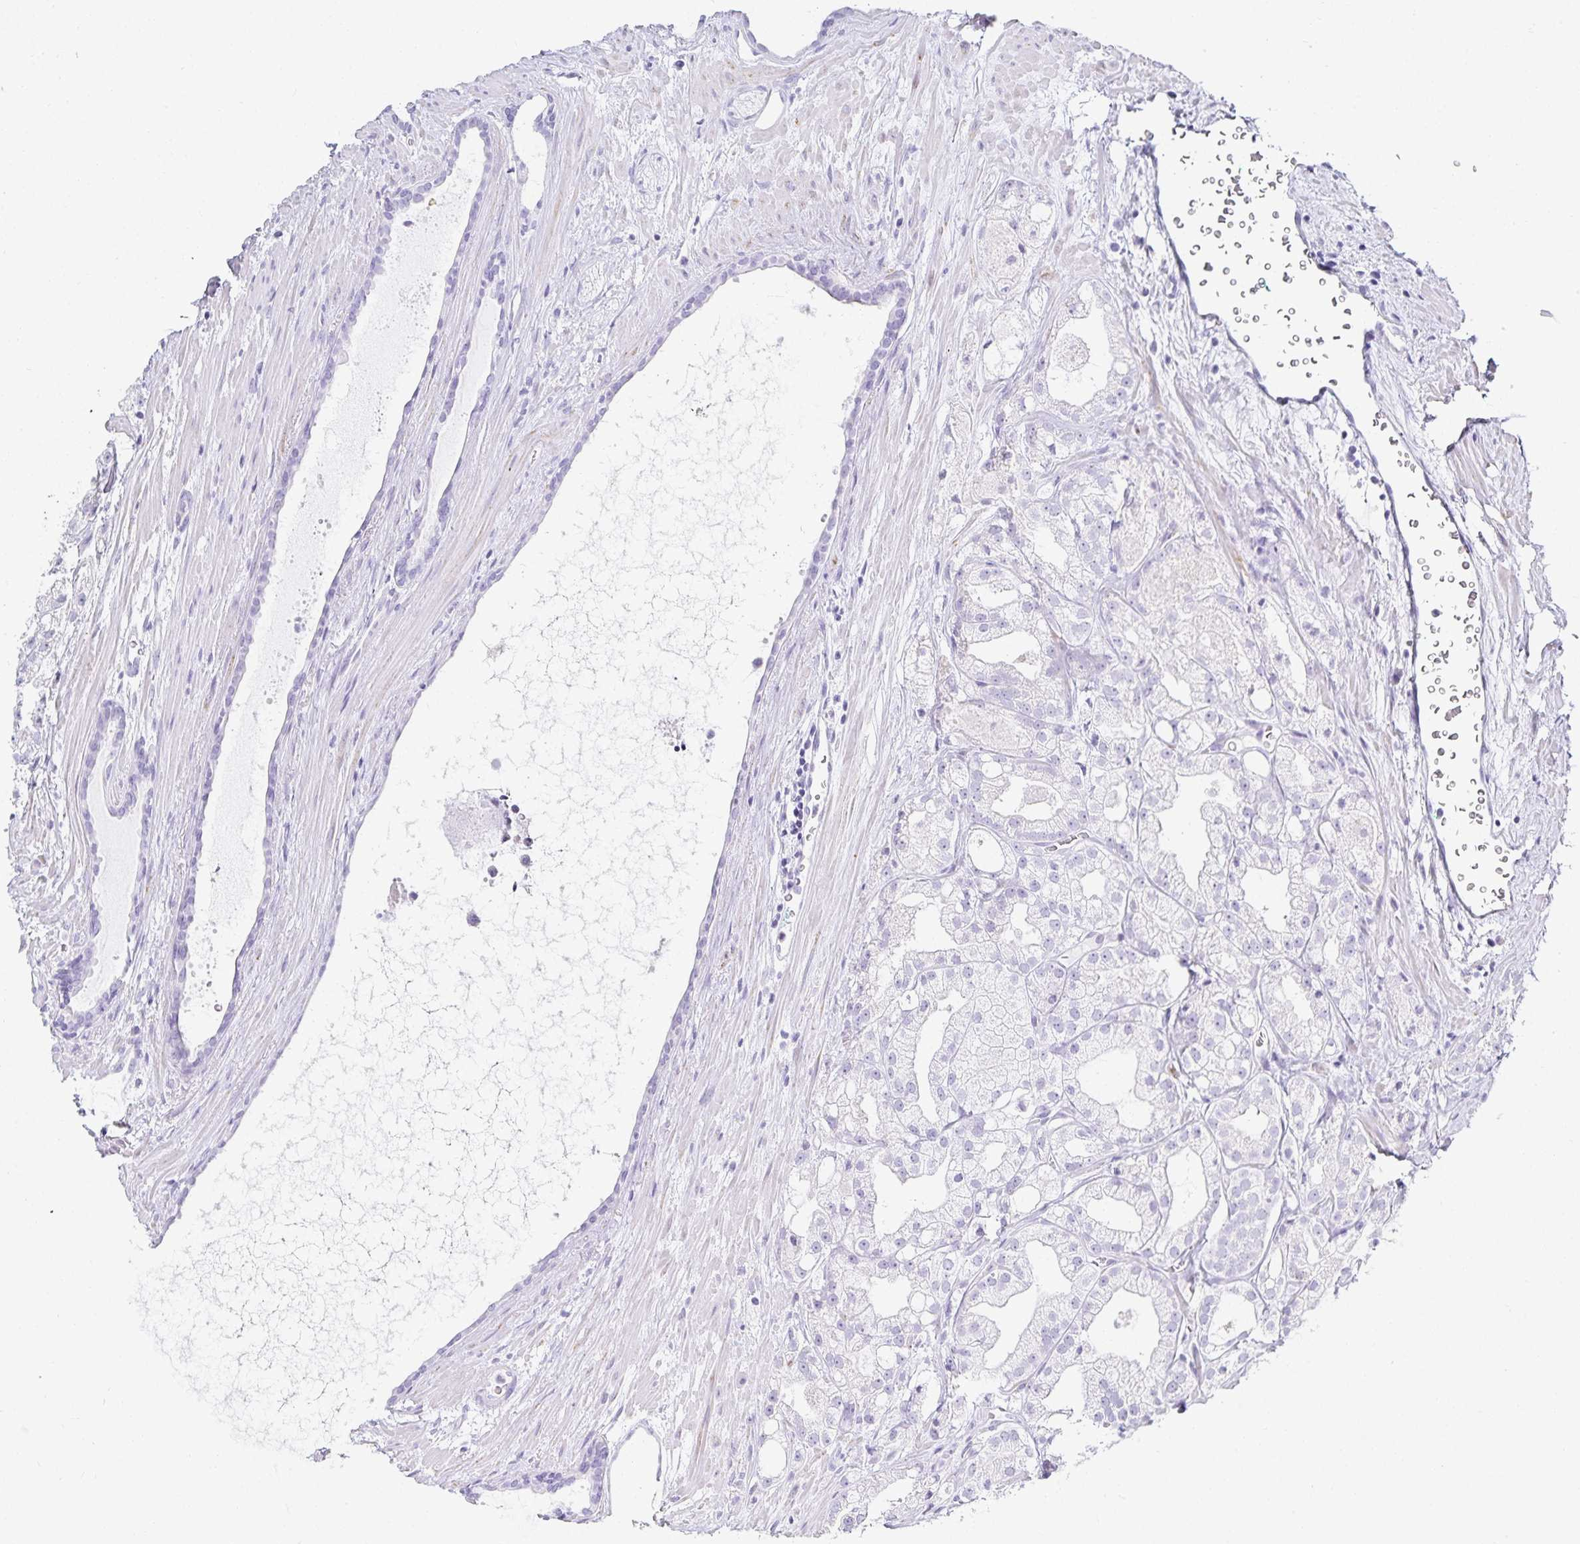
{"staining": {"intensity": "negative", "quantity": "none", "location": "none"}, "tissue": "prostate cancer", "cell_type": "Tumor cells", "image_type": "cancer", "snomed": [{"axis": "morphology", "description": "Adenocarcinoma, High grade"}, {"axis": "topography", "description": "Prostate"}], "caption": "DAB immunohistochemical staining of human prostate adenocarcinoma (high-grade) reveals no significant staining in tumor cells.", "gene": "GP2", "patient": {"sex": "male", "age": 68}}